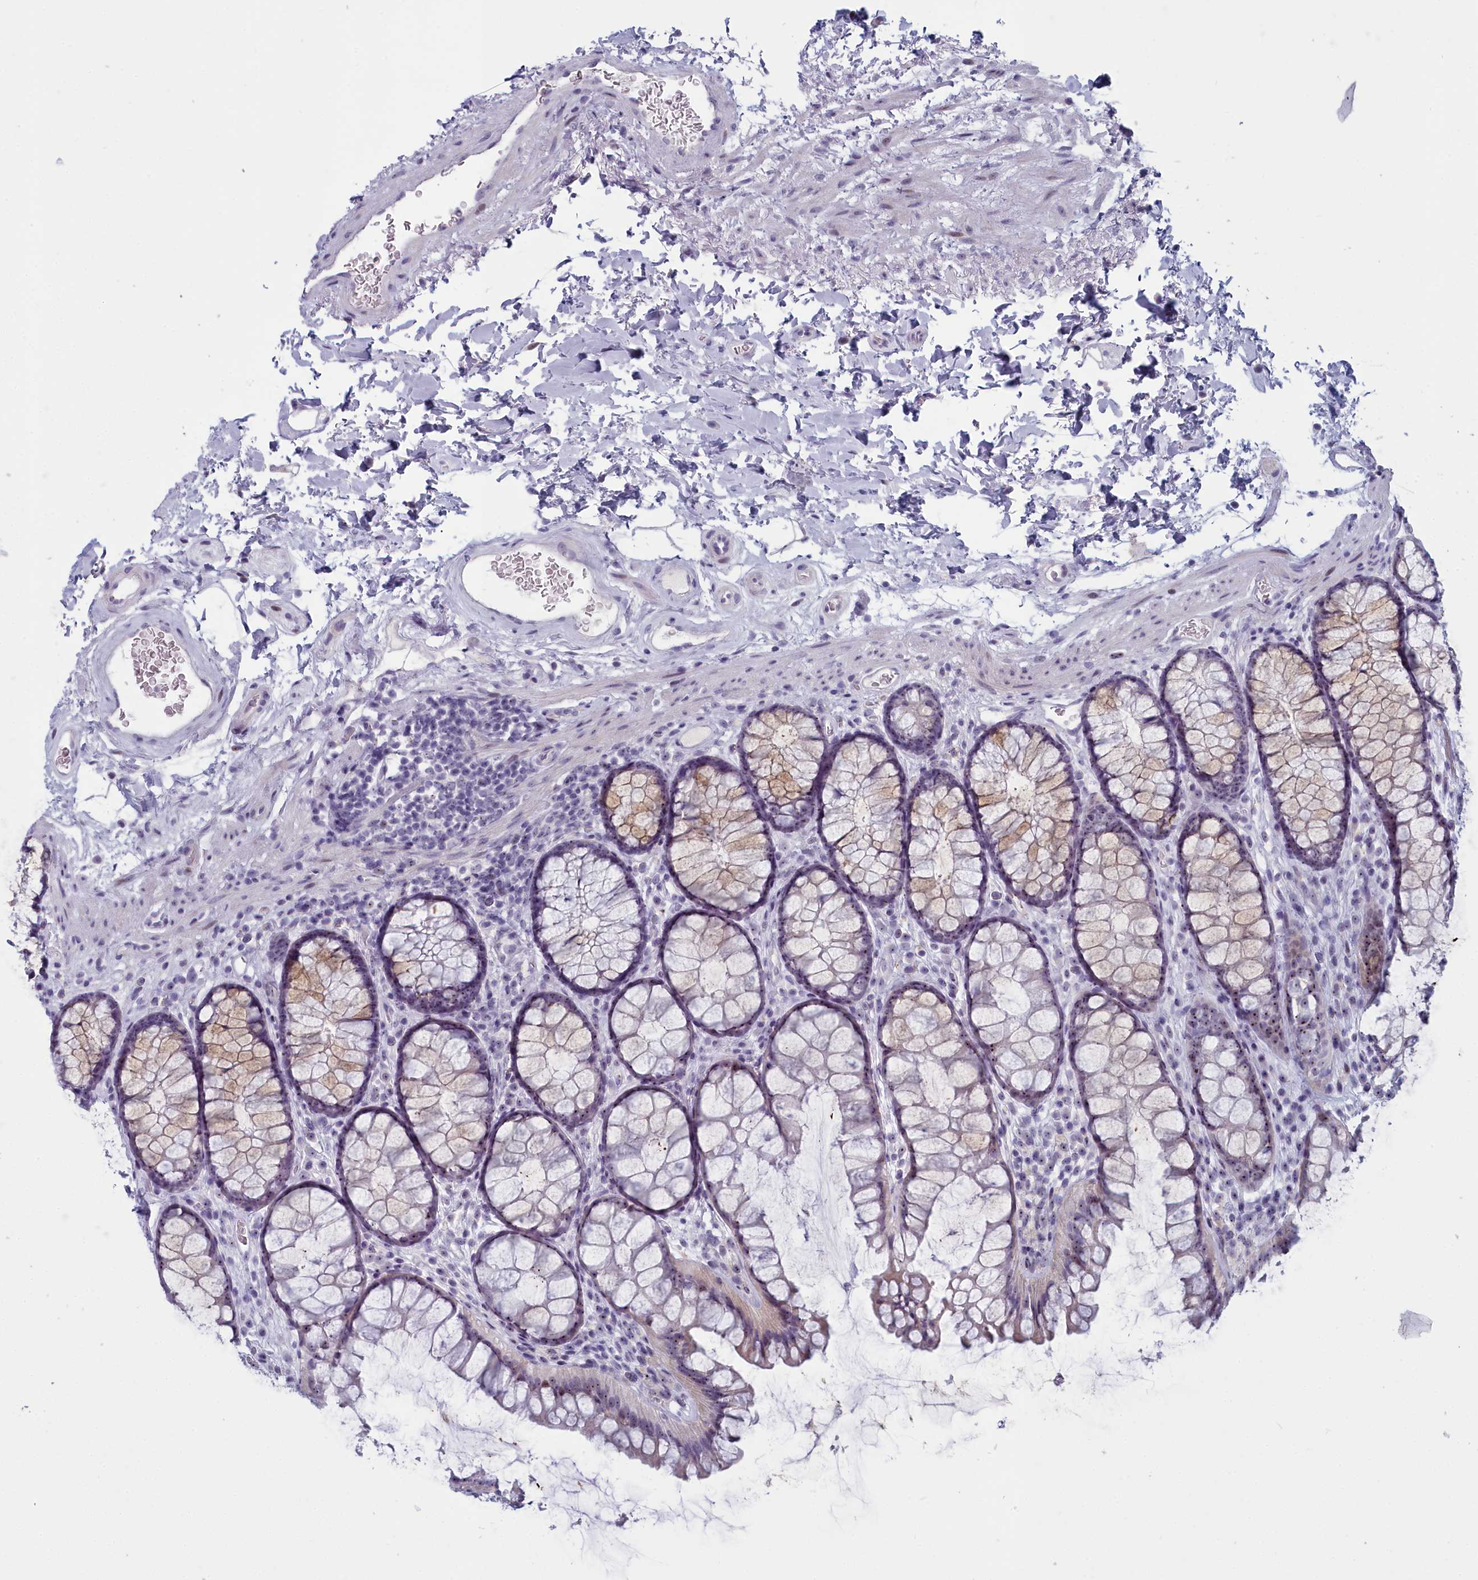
{"staining": {"intensity": "negative", "quantity": "none", "location": "none"}, "tissue": "colon", "cell_type": "Endothelial cells", "image_type": "normal", "snomed": [{"axis": "morphology", "description": "Normal tissue, NOS"}, {"axis": "topography", "description": "Colon"}], "caption": "Immunohistochemical staining of unremarkable human colon displays no significant positivity in endothelial cells.", "gene": "INSYN2A", "patient": {"sex": "female", "age": 82}}